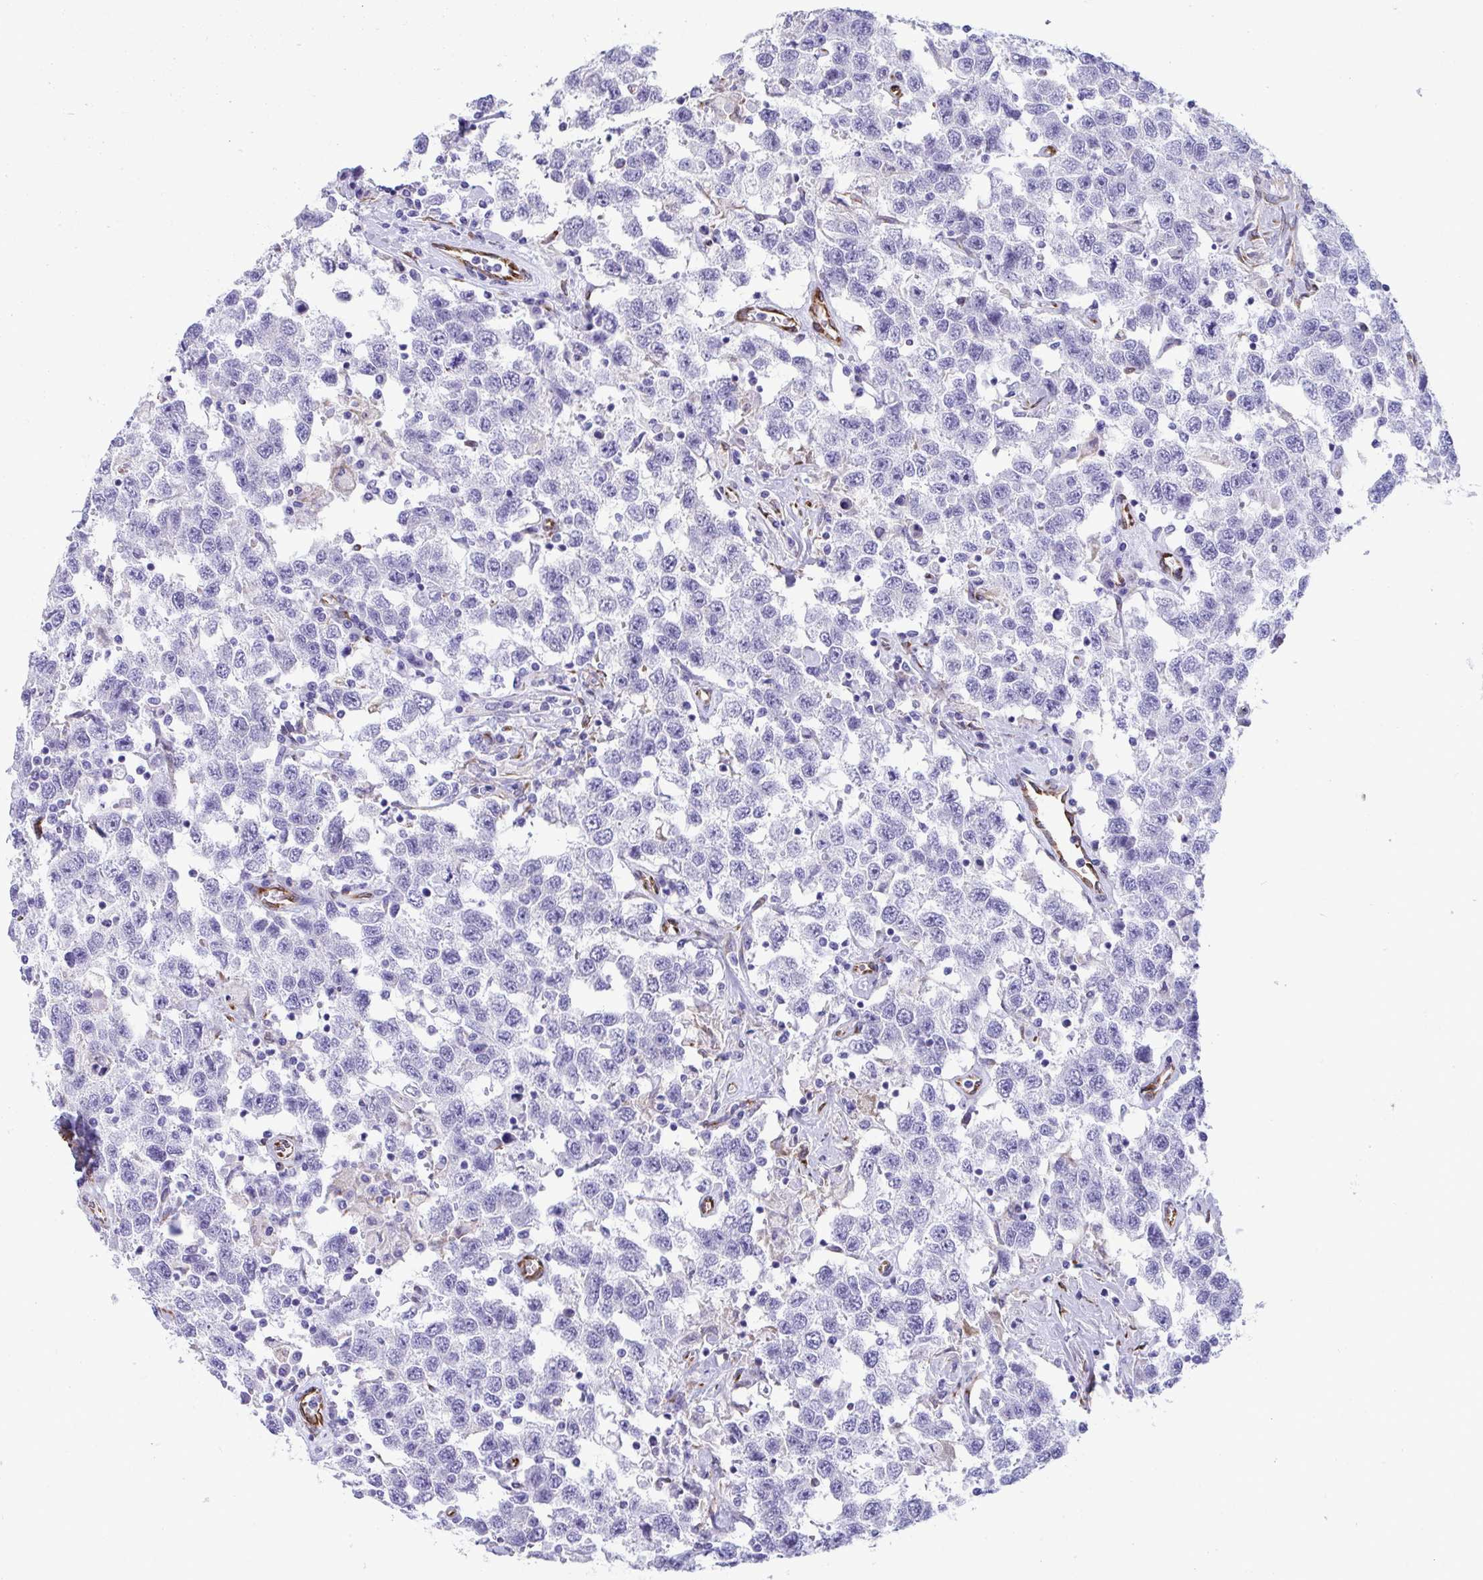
{"staining": {"intensity": "negative", "quantity": "none", "location": "none"}, "tissue": "testis cancer", "cell_type": "Tumor cells", "image_type": "cancer", "snomed": [{"axis": "morphology", "description": "Seminoma, NOS"}, {"axis": "topography", "description": "Testis"}], "caption": "This is an immunohistochemistry image of testis seminoma. There is no expression in tumor cells.", "gene": "ASPH", "patient": {"sex": "male", "age": 41}}